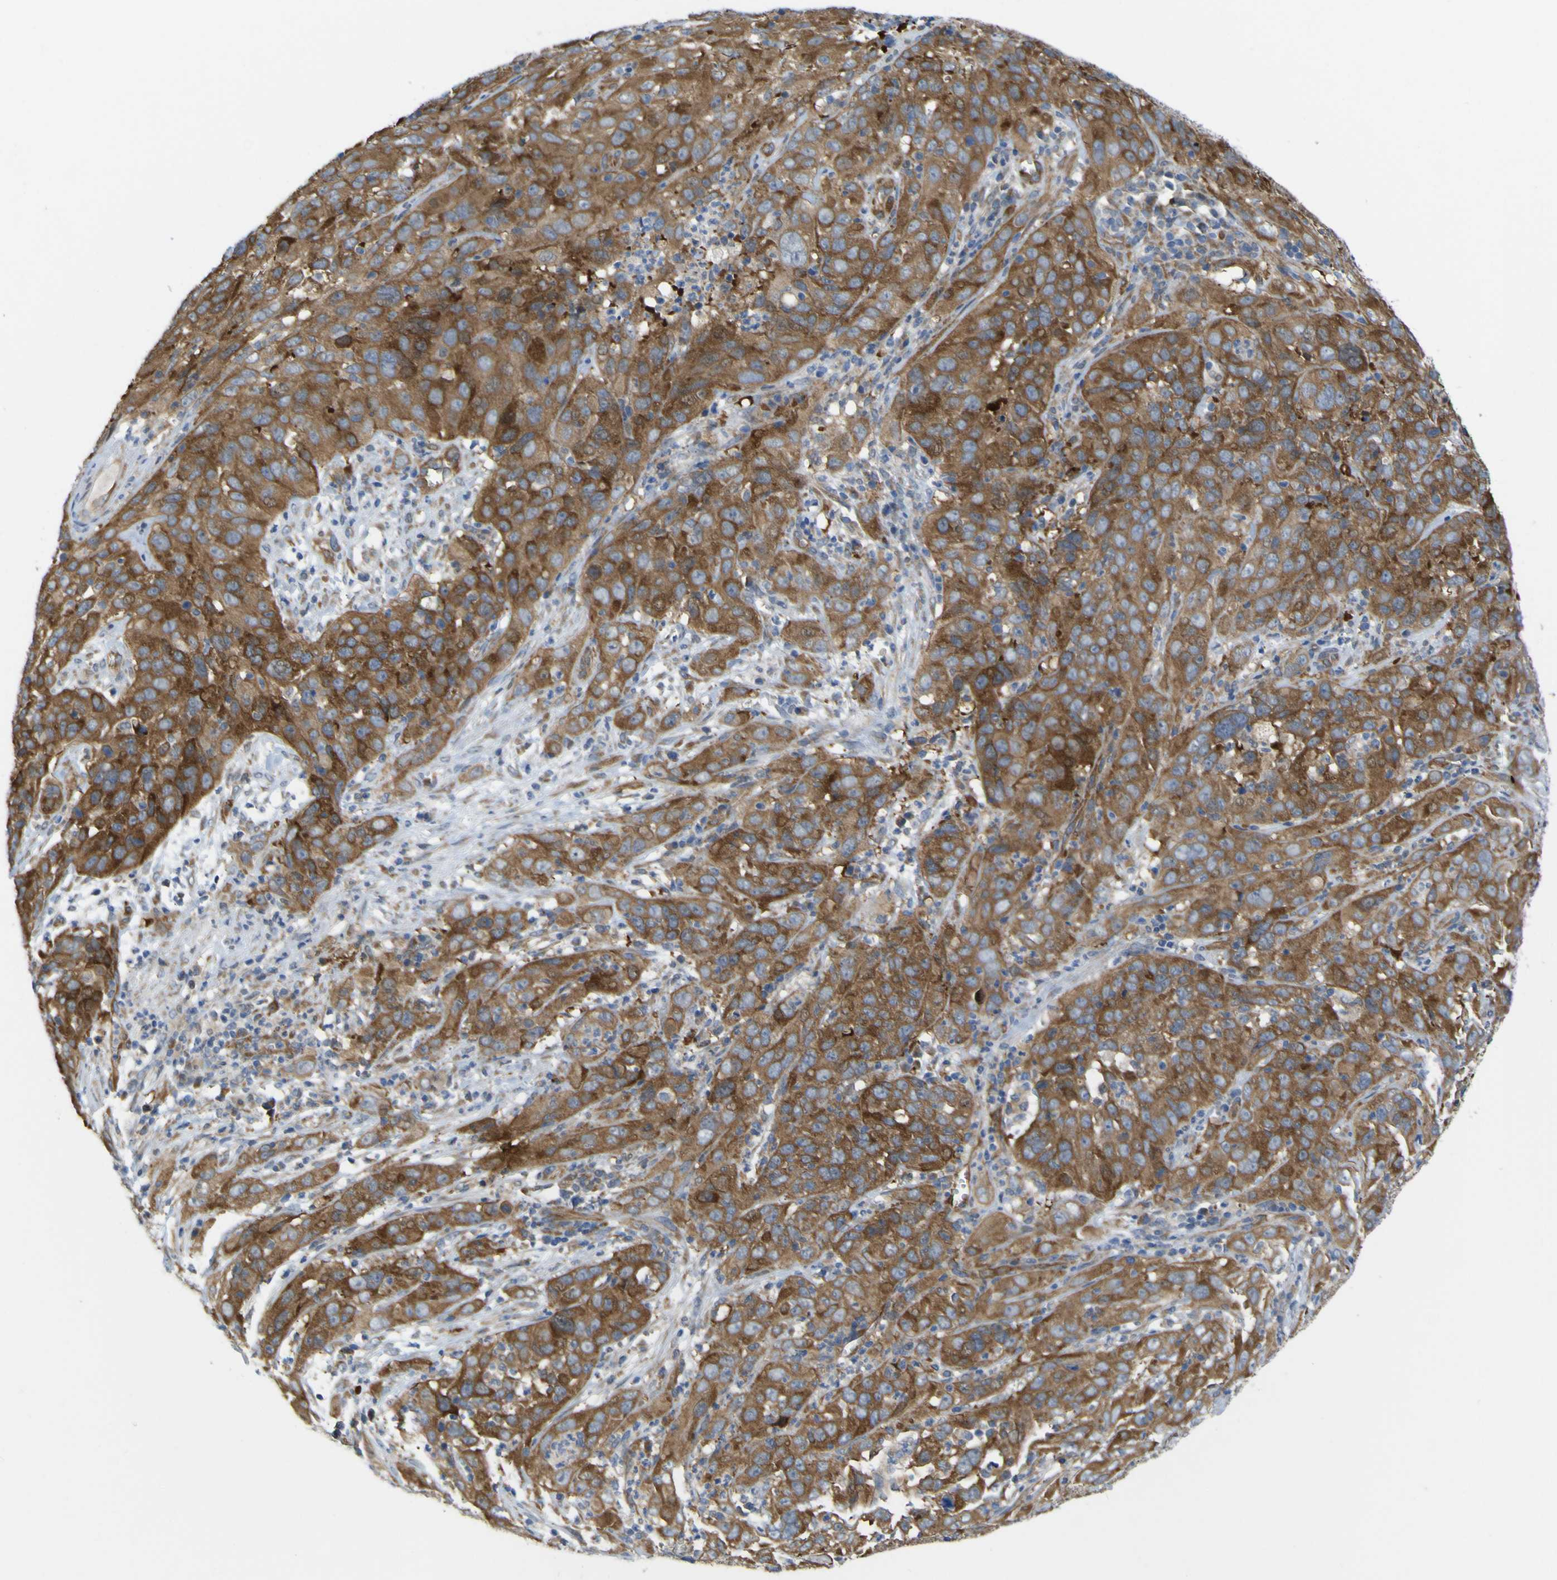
{"staining": {"intensity": "strong", "quantity": ">75%", "location": "cytoplasmic/membranous"}, "tissue": "cervical cancer", "cell_type": "Tumor cells", "image_type": "cancer", "snomed": [{"axis": "morphology", "description": "Squamous cell carcinoma, NOS"}, {"axis": "topography", "description": "Cervix"}], "caption": "An image showing strong cytoplasmic/membranous staining in about >75% of tumor cells in cervical squamous cell carcinoma, as visualized by brown immunohistochemical staining.", "gene": "JPH1", "patient": {"sex": "female", "age": 32}}